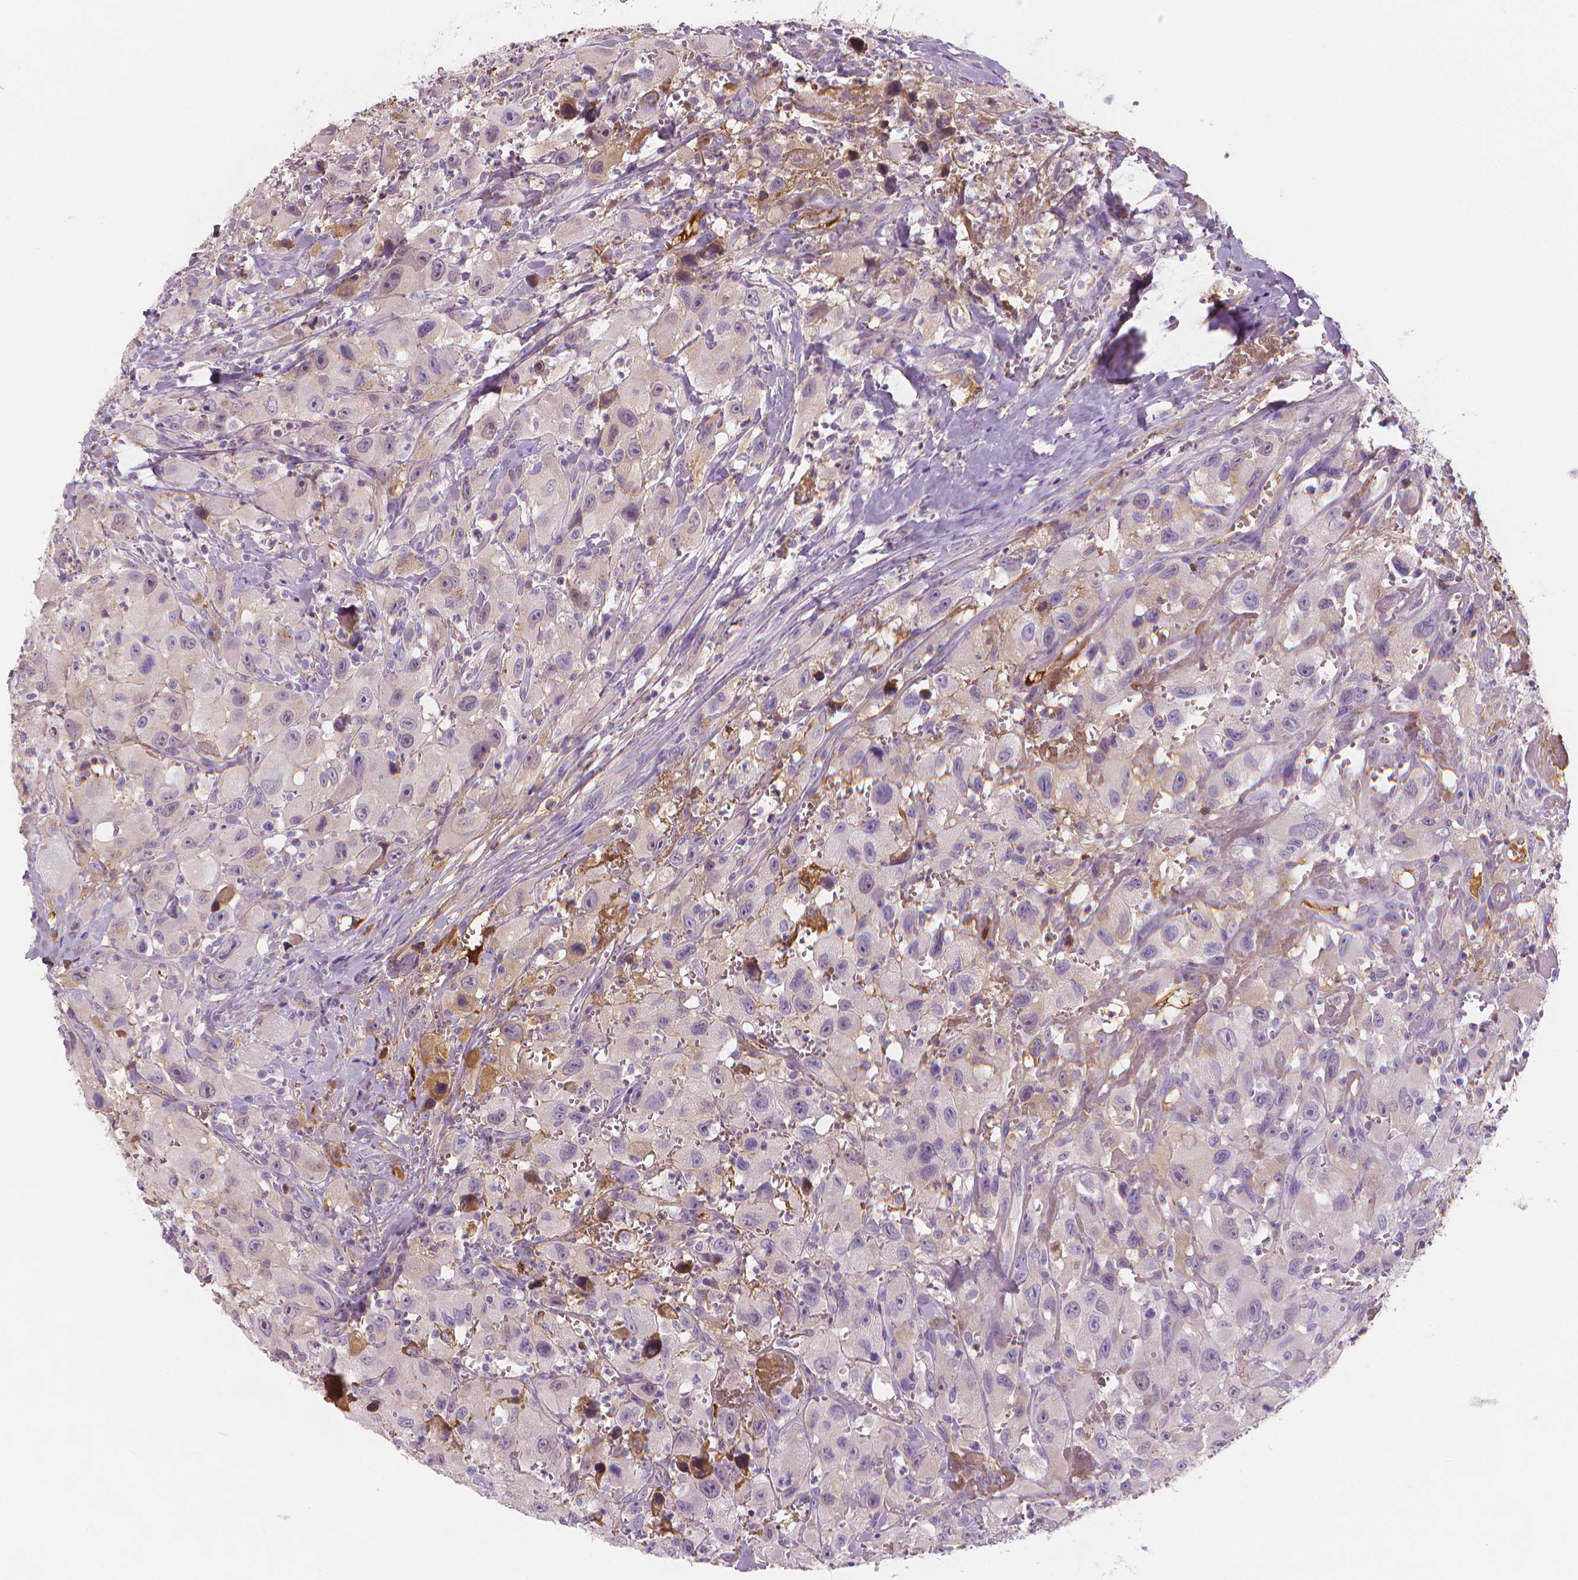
{"staining": {"intensity": "negative", "quantity": "none", "location": "none"}, "tissue": "head and neck cancer", "cell_type": "Tumor cells", "image_type": "cancer", "snomed": [{"axis": "morphology", "description": "Squamous cell carcinoma, NOS"}, {"axis": "morphology", "description": "Squamous cell carcinoma, metastatic, NOS"}, {"axis": "topography", "description": "Oral tissue"}, {"axis": "topography", "description": "Head-Neck"}], "caption": "Tumor cells are negative for protein expression in human squamous cell carcinoma (head and neck).", "gene": "APOA4", "patient": {"sex": "female", "age": 85}}